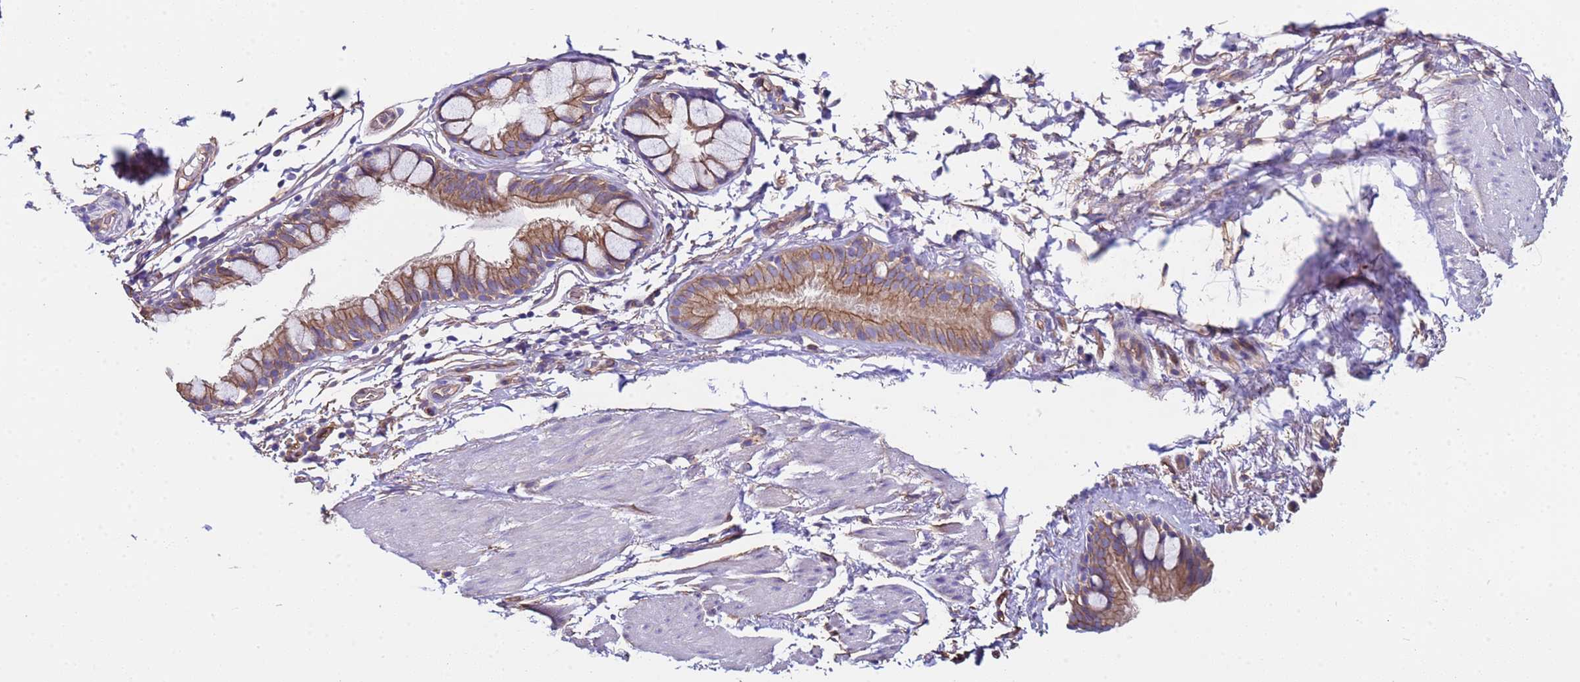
{"staining": {"intensity": "moderate", "quantity": ">75%", "location": "cytoplasmic/membranous"}, "tissue": "bronchus", "cell_type": "Respiratory epithelial cells", "image_type": "normal", "snomed": [{"axis": "morphology", "description": "Normal tissue, NOS"}, {"axis": "topography", "description": "Cartilage tissue"}], "caption": "Respiratory epithelial cells reveal medium levels of moderate cytoplasmic/membranous expression in approximately >75% of cells in benign human bronchus.", "gene": "ZNF248", "patient": {"sex": "male", "age": 63}}